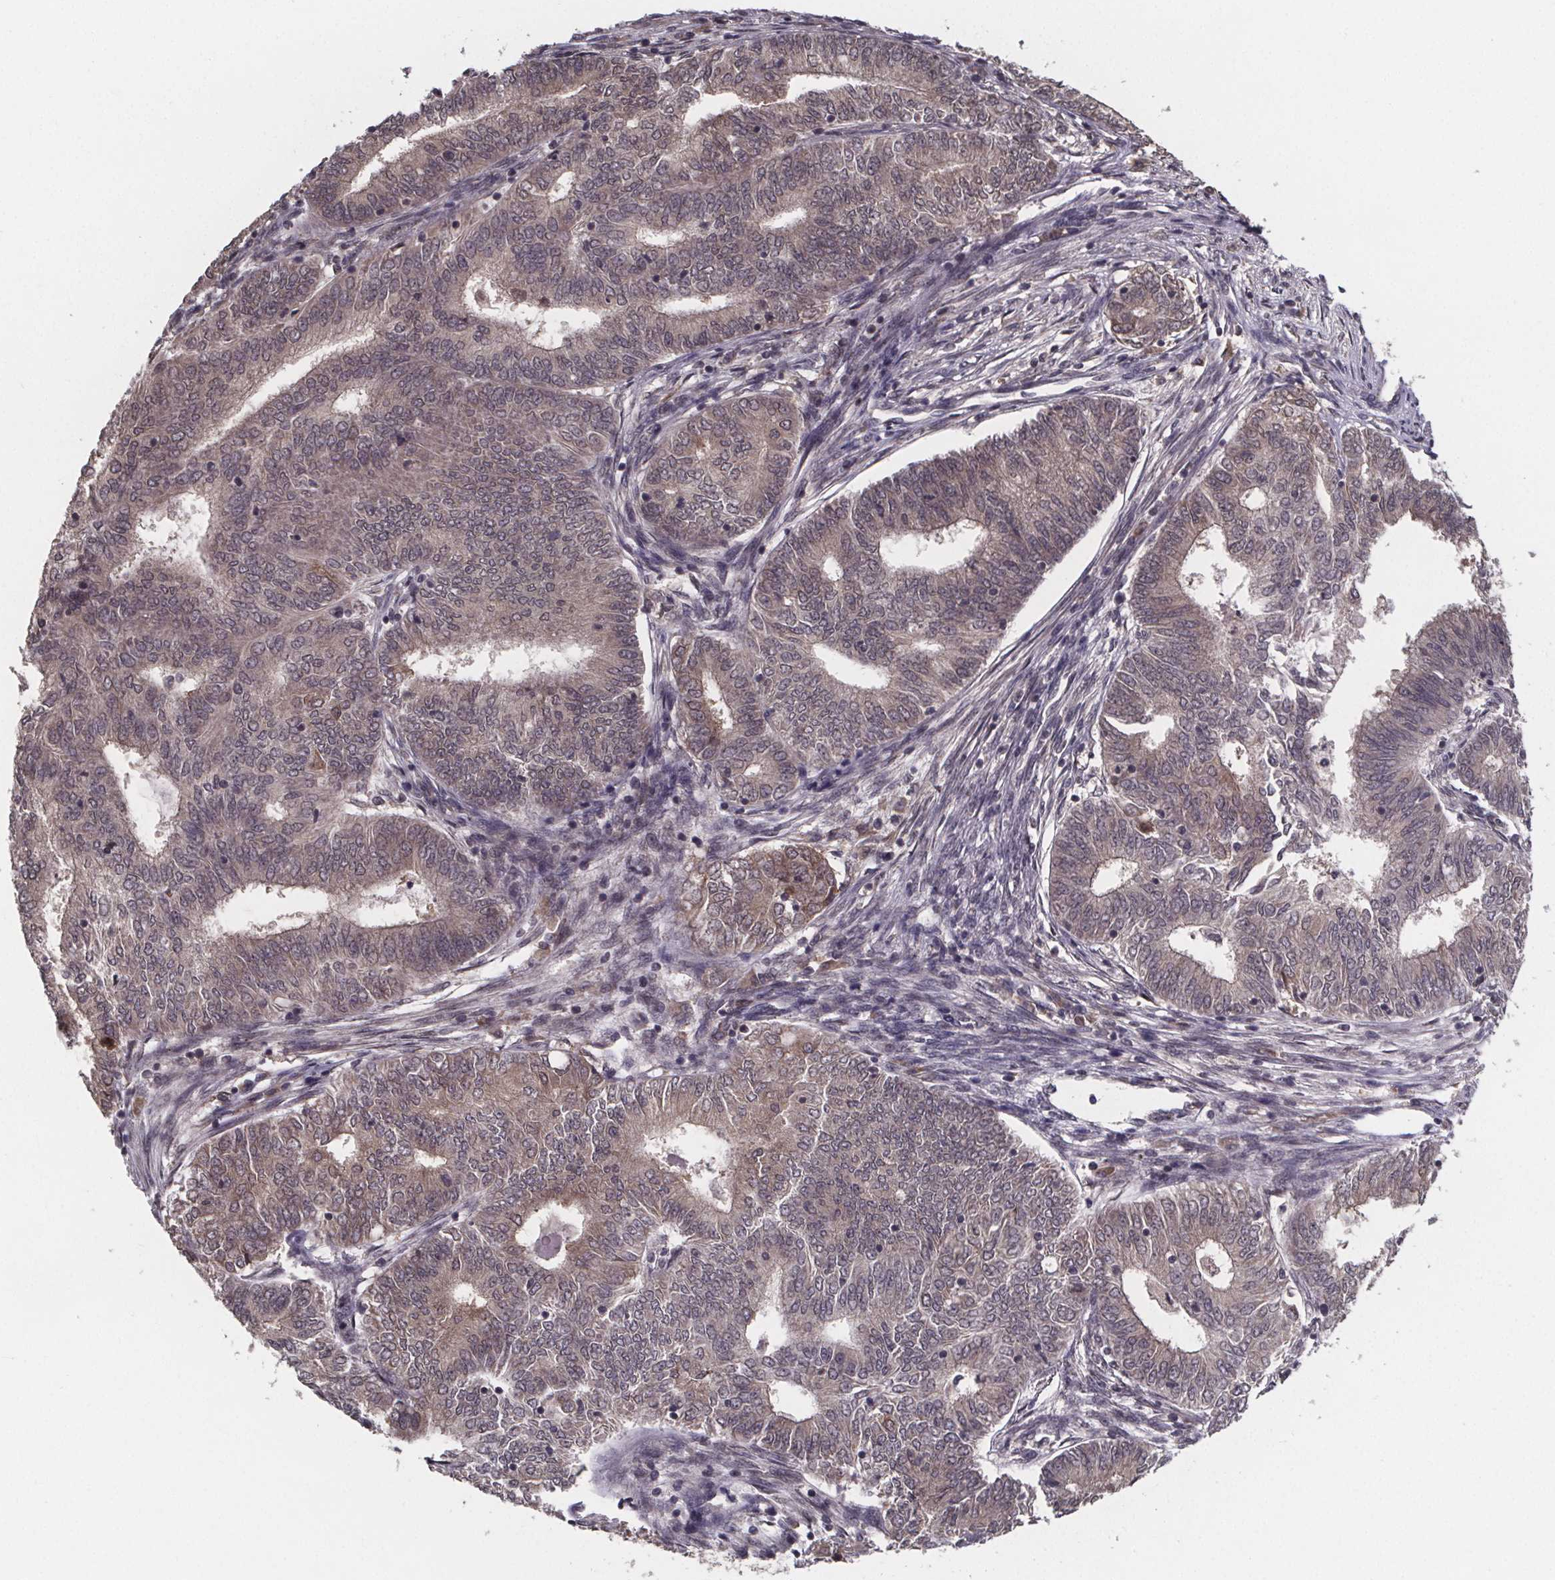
{"staining": {"intensity": "weak", "quantity": ">75%", "location": "cytoplasmic/membranous"}, "tissue": "endometrial cancer", "cell_type": "Tumor cells", "image_type": "cancer", "snomed": [{"axis": "morphology", "description": "Adenocarcinoma, NOS"}, {"axis": "topography", "description": "Endometrium"}], "caption": "Weak cytoplasmic/membranous staining is appreciated in approximately >75% of tumor cells in adenocarcinoma (endometrial).", "gene": "SAT1", "patient": {"sex": "female", "age": 62}}